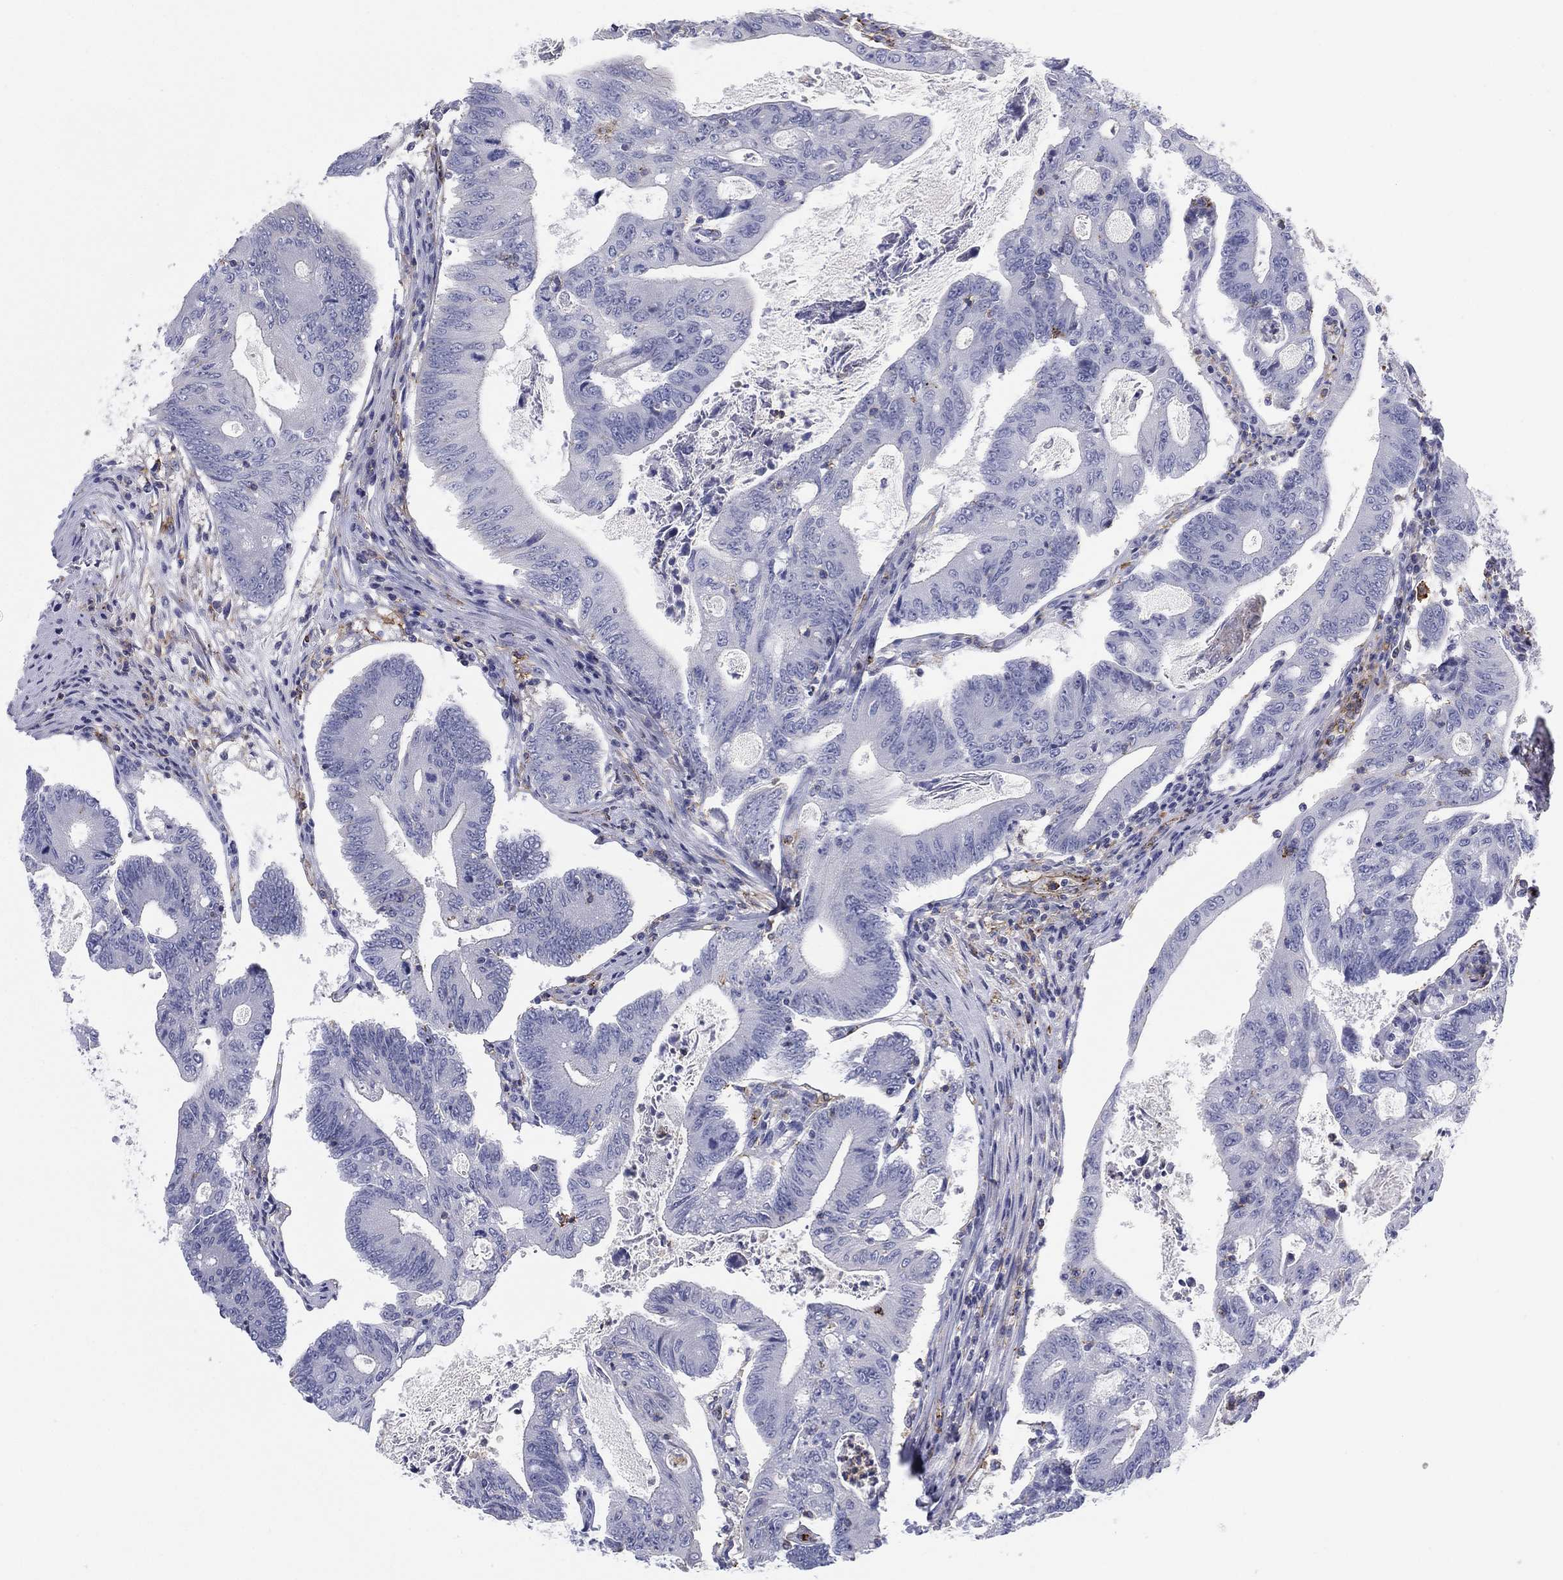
{"staining": {"intensity": "negative", "quantity": "none", "location": "none"}, "tissue": "colorectal cancer", "cell_type": "Tumor cells", "image_type": "cancer", "snomed": [{"axis": "morphology", "description": "Adenocarcinoma, NOS"}, {"axis": "topography", "description": "Colon"}], "caption": "A high-resolution photomicrograph shows IHC staining of colorectal adenocarcinoma, which demonstrates no significant positivity in tumor cells. (IHC, brightfield microscopy, high magnification).", "gene": "SELPLG", "patient": {"sex": "female", "age": 70}}